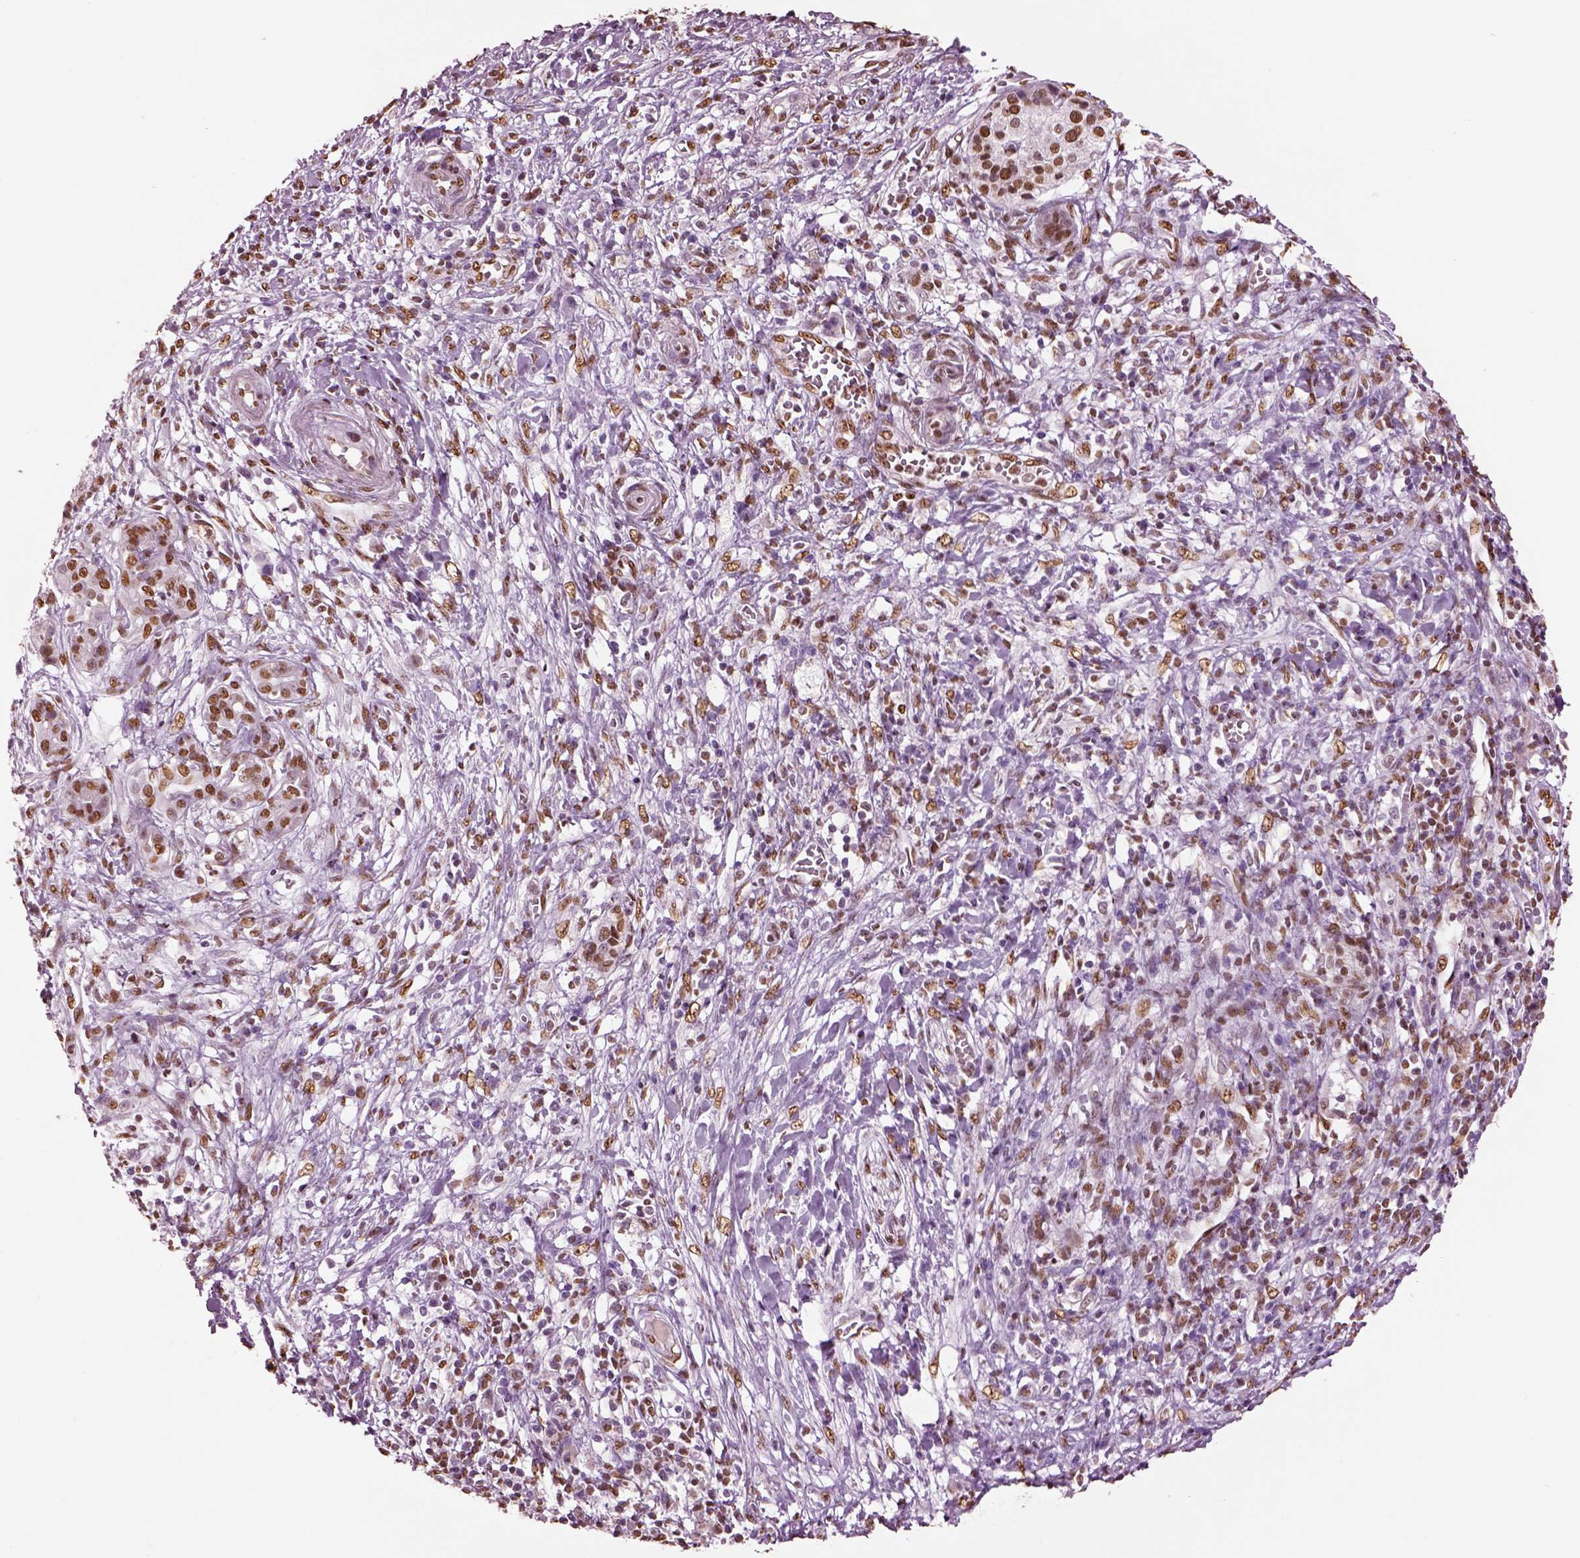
{"staining": {"intensity": "moderate", "quantity": ">75%", "location": "nuclear"}, "tissue": "pancreatic cancer", "cell_type": "Tumor cells", "image_type": "cancer", "snomed": [{"axis": "morphology", "description": "Adenocarcinoma, NOS"}, {"axis": "topography", "description": "Pancreas"}], "caption": "Pancreatic adenocarcinoma stained for a protein (brown) demonstrates moderate nuclear positive positivity in approximately >75% of tumor cells.", "gene": "DDX3X", "patient": {"sex": "male", "age": 61}}